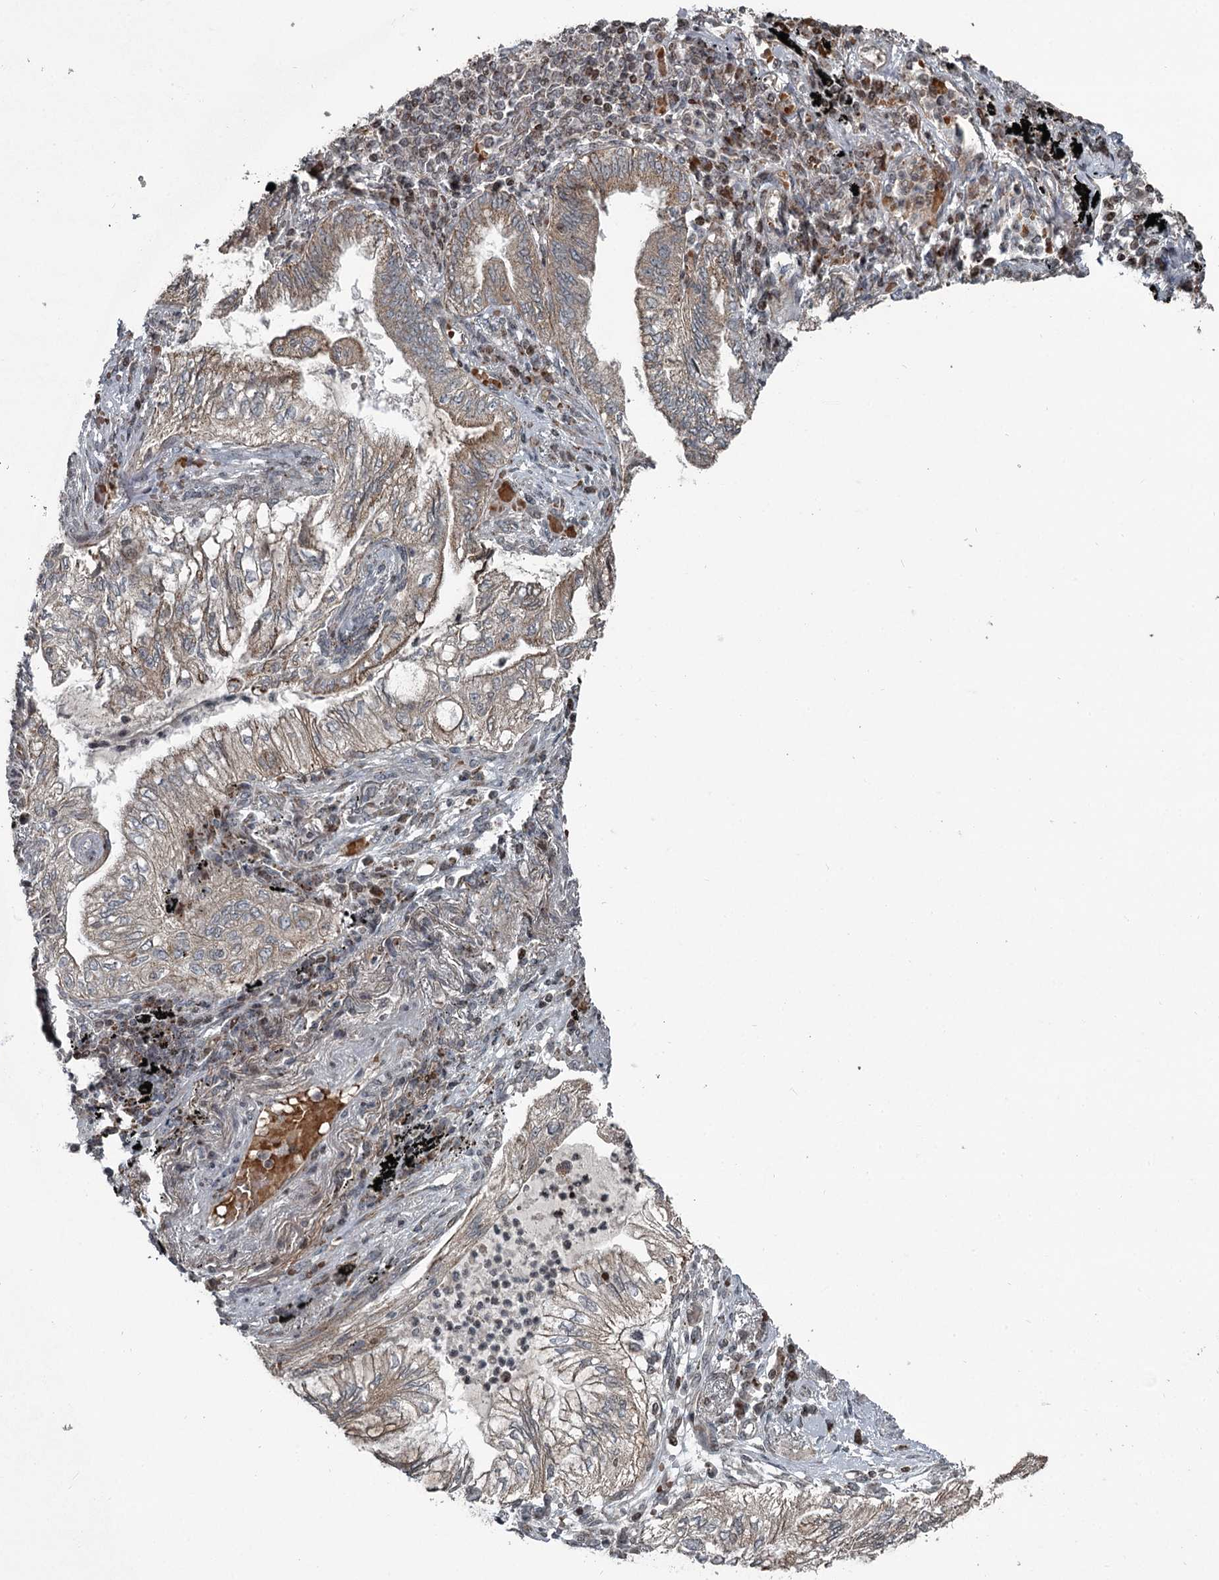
{"staining": {"intensity": "weak", "quantity": "25%-75%", "location": "cytoplasmic/membranous"}, "tissue": "lung cancer", "cell_type": "Tumor cells", "image_type": "cancer", "snomed": [{"axis": "morphology", "description": "Adenocarcinoma, NOS"}, {"axis": "topography", "description": "Lung"}], "caption": "This is a photomicrograph of immunohistochemistry (IHC) staining of lung cancer (adenocarcinoma), which shows weak positivity in the cytoplasmic/membranous of tumor cells.", "gene": "RASSF8", "patient": {"sex": "female", "age": 70}}